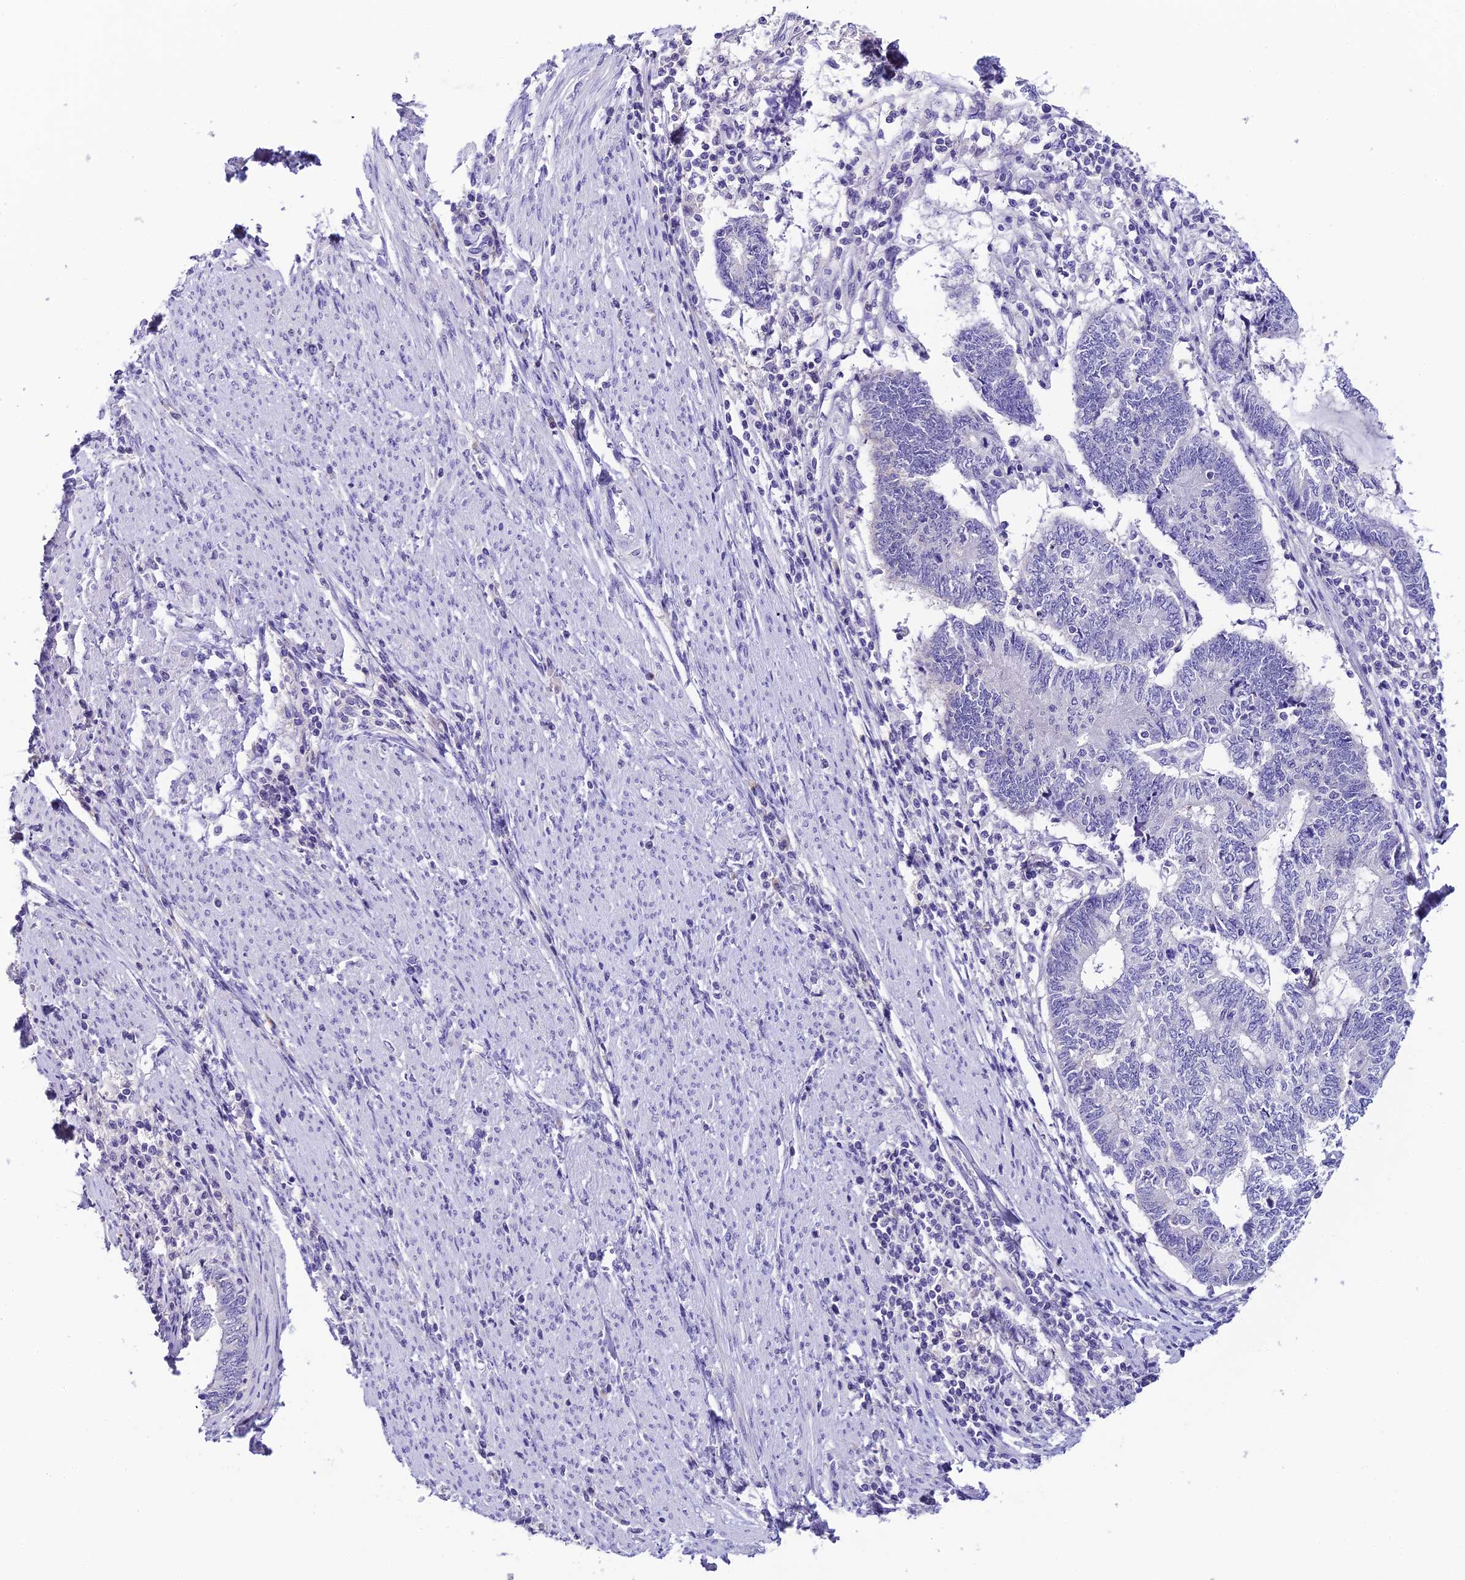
{"staining": {"intensity": "negative", "quantity": "none", "location": "none"}, "tissue": "endometrial cancer", "cell_type": "Tumor cells", "image_type": "cancer", "snomed": [{"axis": "morphology", "description": "Adenocarcinoma, NOS"}, {"axis": "topography", "description": "Uterus"}, {"axis": "topography", "description": "Endometrium"}], "caption": "DAB immunohistochemical staining of endometrial cancer demonstrates no significant positivity in tumor cells. (DAB IHC, high magnification).", "gene": "C12orf29", "patient": {"sex": "female", "age": 70}}